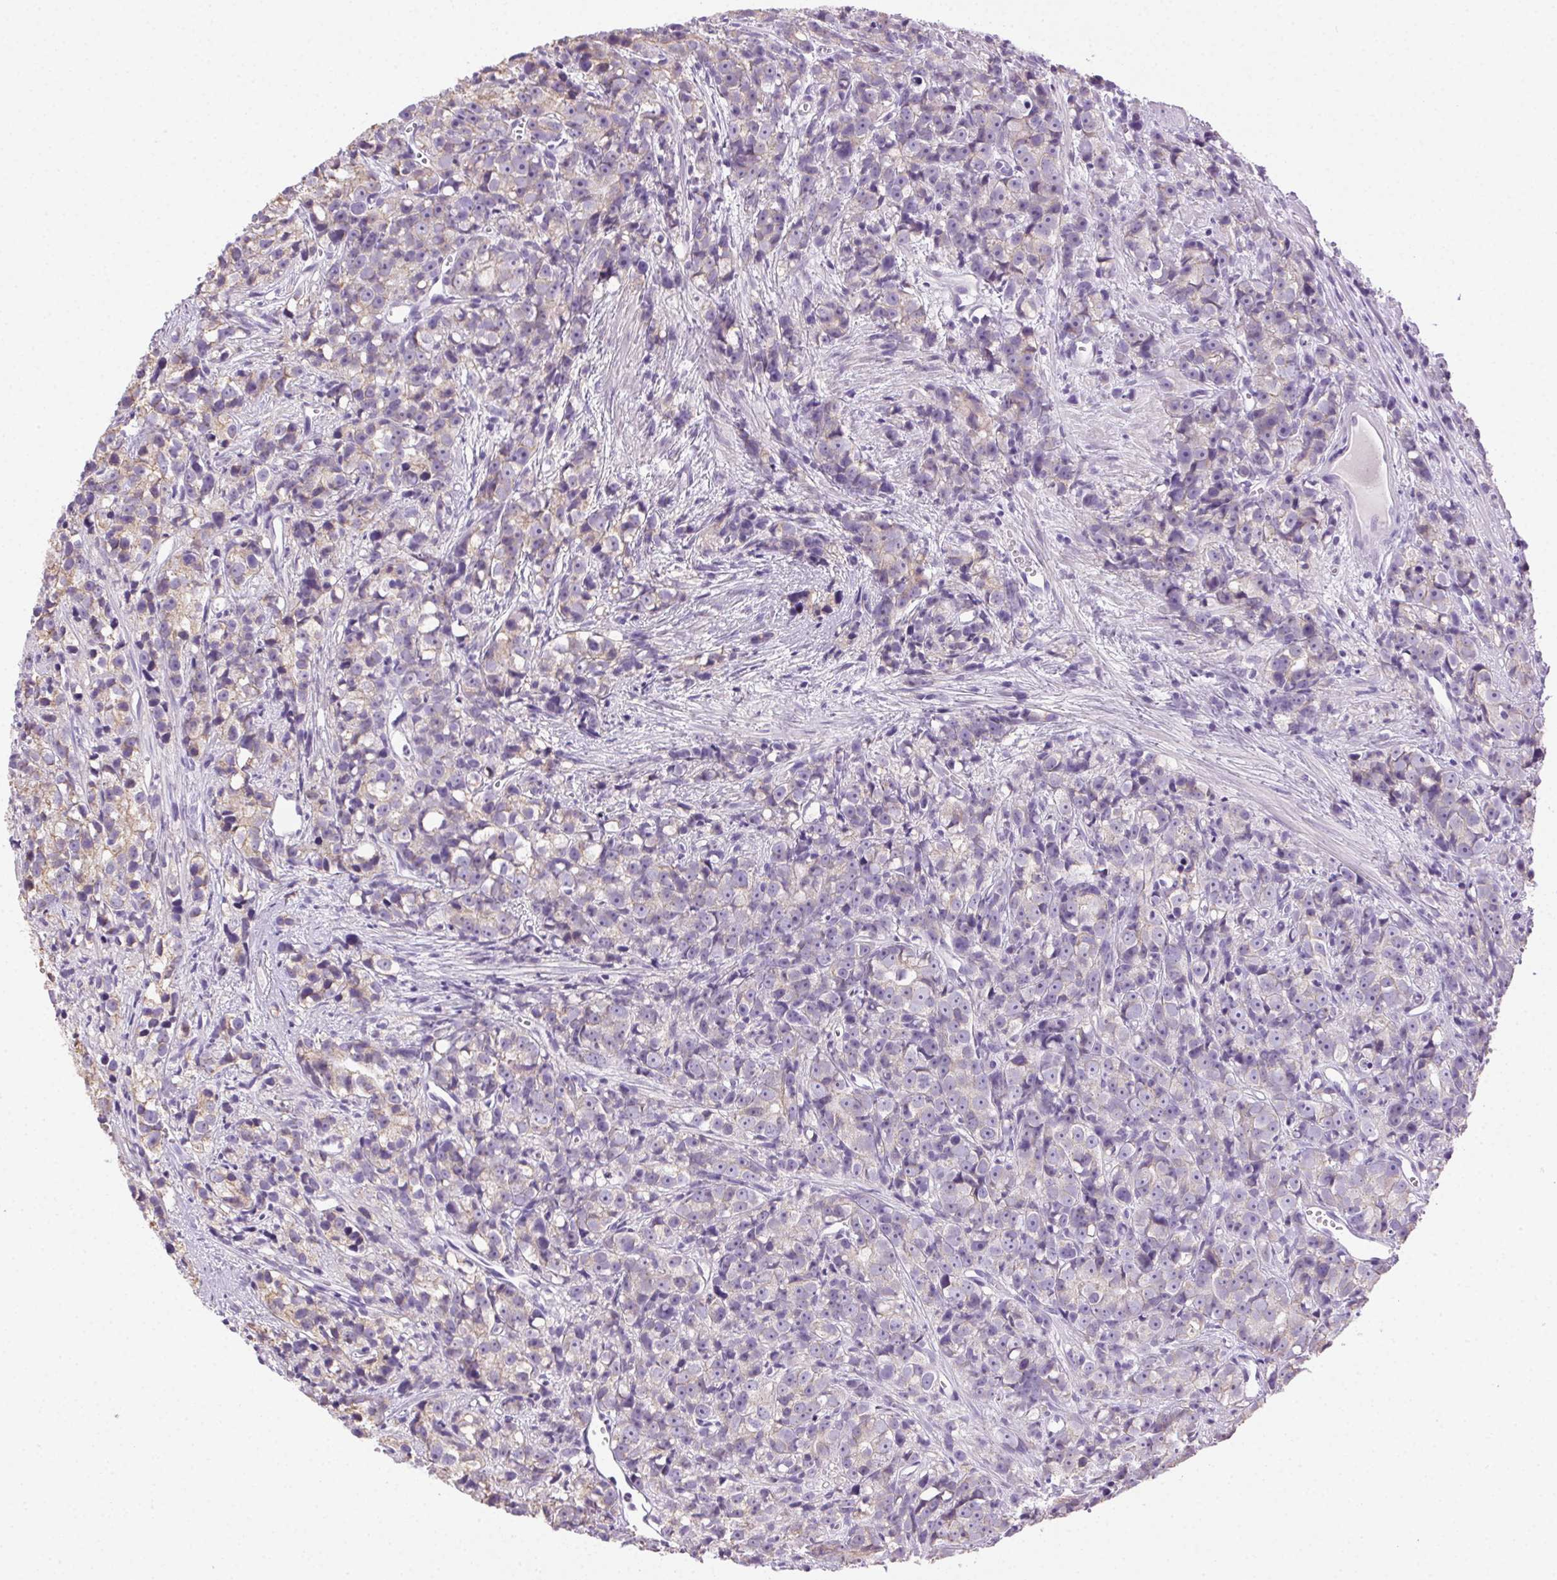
{"staining": {"intensity": "negative", "quantity": "none", "location": "none"}, "tissue": "prostate cancer", "cell_type": "Tumor cells", "image_type": "cancer", "snomed": [{"axis": "morphology", "description": "Adenocarcinoma, High grade"}, {"axis": "topography", "description": "Prostate"}], "caption": "An image of human prostate cancer (high-grade adenocarcinoma) is negative for staining in tumor cells.", "gene": "CLDN10", "patient": {"sex": "male", "age": 77}}